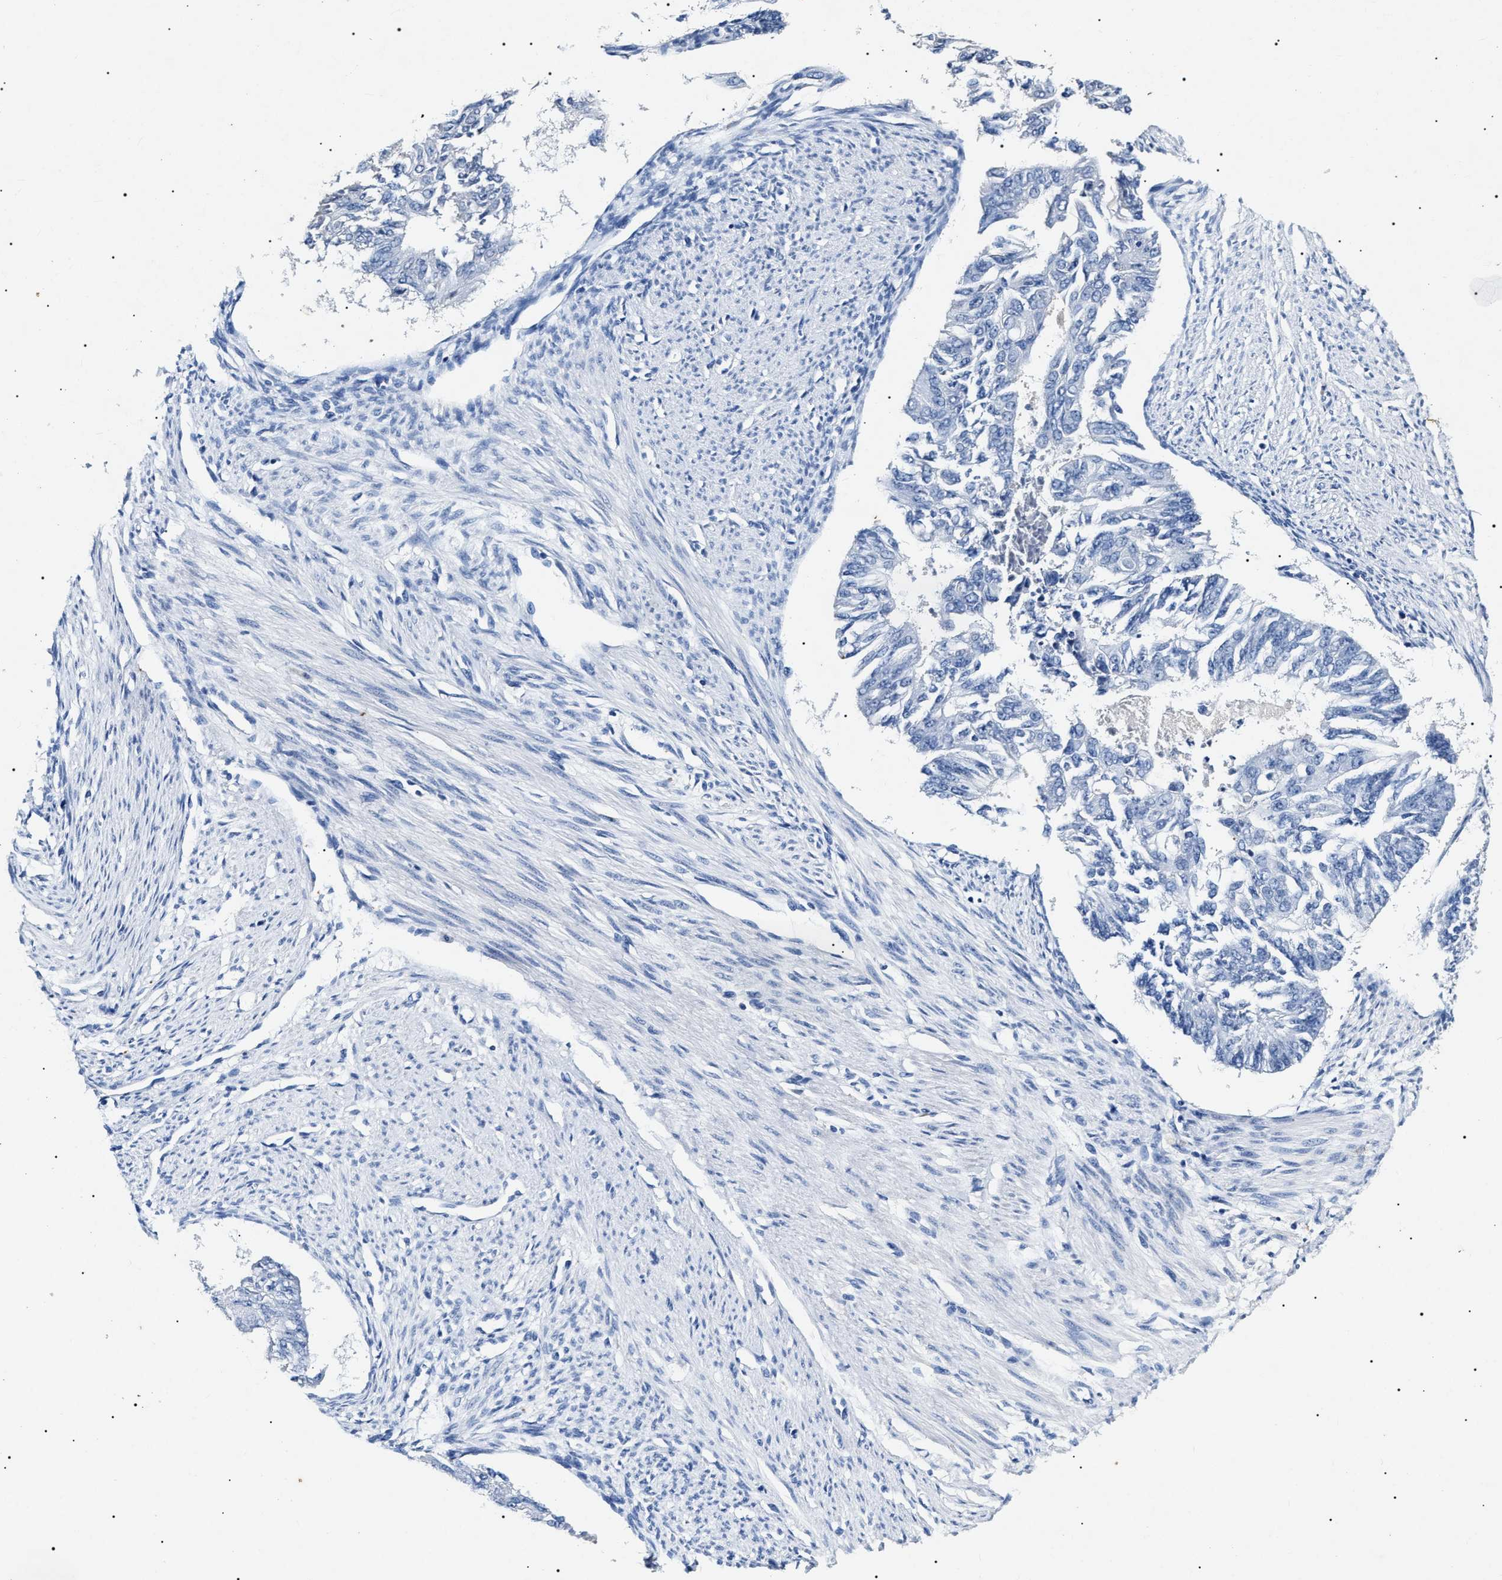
{"staining": {"intensity": "negative", "quantity": "none", "location": "none"}, "tissue": "endometrial cancer", "cell_type": "Tumor cells", "image_type": "cancer", "snomed": [{"axis": "morphology", "description": "Adenocarcinoma, NOS"}, {"axis": "topography", "description": "Endometrium"}], "caption": "Adenocarcinoma (endometrial) stained for a protein using IHC reveals no expression tumor cells.", "gene": "LRRC8E", "patient": {"sex": "female", "age": 32}}